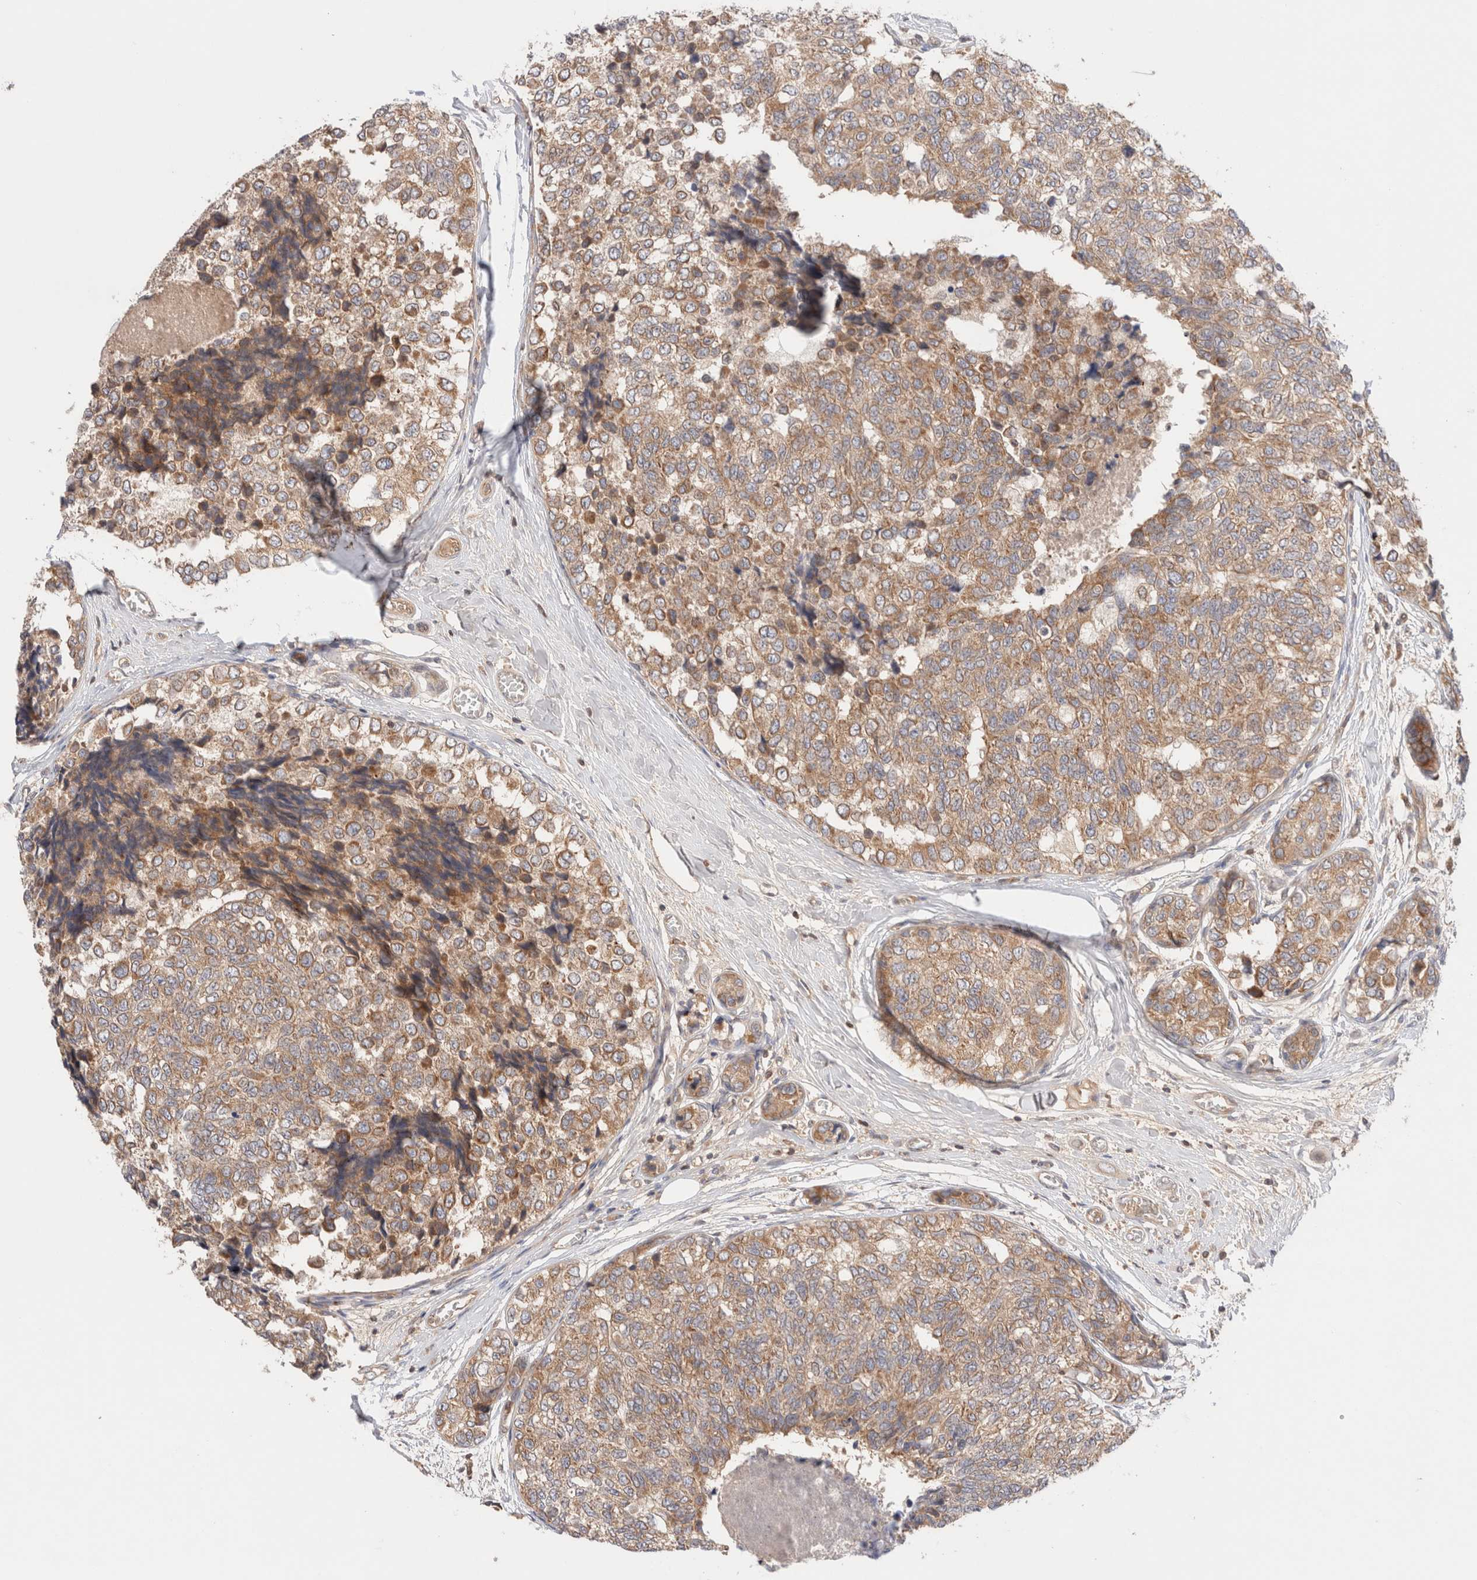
{"staining": {"intensity": "moderate", "quantity": ">75%", "location": "cytoplasmic/membranous"}, "tissue": "breast cancer", "cell_type": "Tumor cells", "image_type": "cancer", "snomed": [{"axis": "morphology", "description": "Normal tissue, NOS"}, {"axis": "morphology", "description": "Duct carcinoma"}, {"axis": "topography", "description": "Breast"}], "caption": "A brown stain labels moderate cytoplasmic/membranous staining of a protein in breast cancer (intraductal carcinoma) tumor cells.", "gene": "SIKE1", "patient": {"sex": "female", "age": 43}}